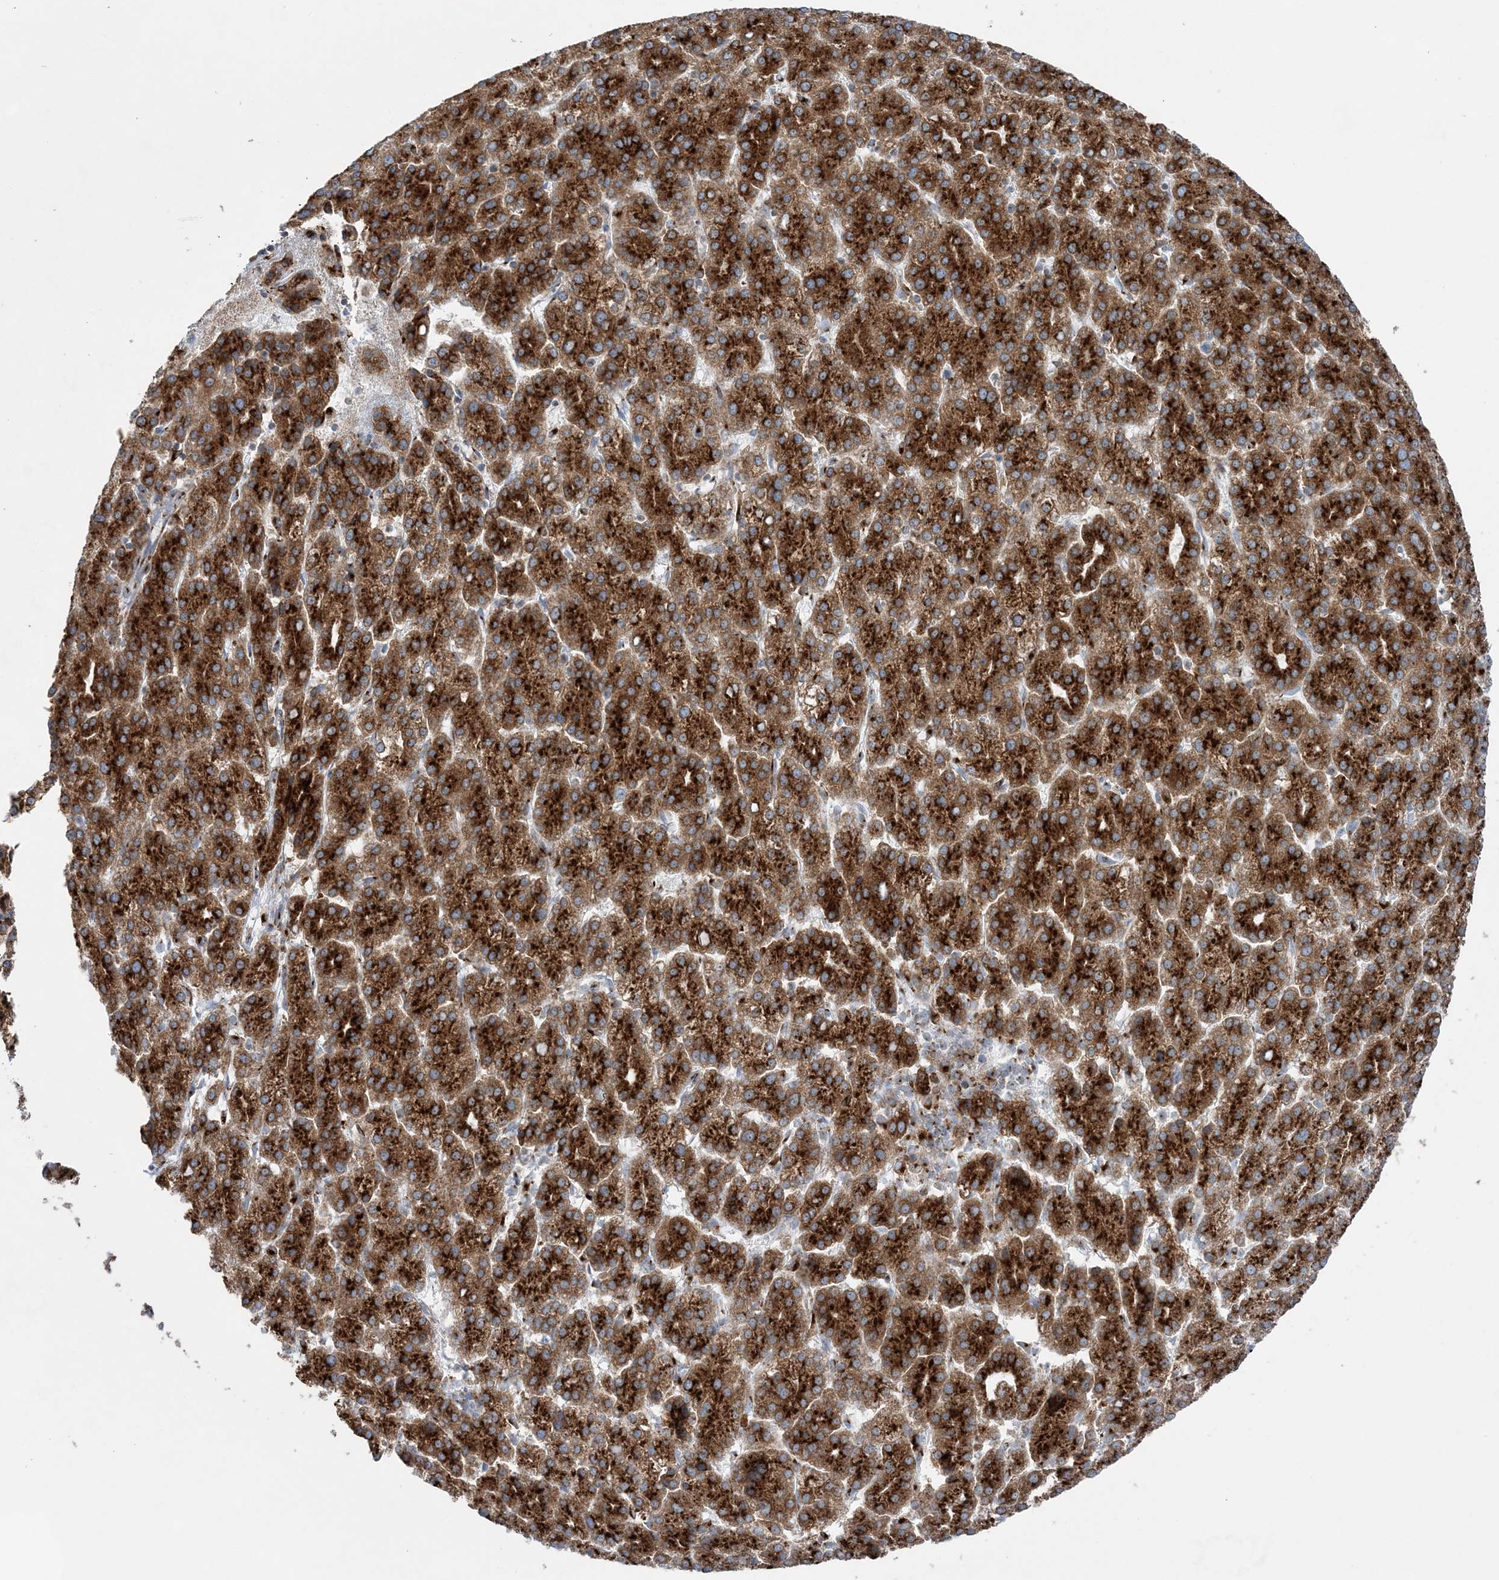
{"staining": {"intensity": "strong", "quantity": ">75%", "location": "cytoplasmic/membranous"}, "tissue": "liver cancer", "cell_type": "Tumor cells", "image_type": "cancer", "snomed": [{"axis": "morphology", "description": "Carcinoma, Hepatocellular, NOS"}, {"axis": "topography", "description": "Liver"}], "caption": "Liver cancer (hepatocellular carcinoma) was stained to show a protein in brown. There is high levels of strong cytoplasmic/membranous expression in about >75% of tumor cells.", "gene": "TMED10", "patient": {"sex": "female", "age": 58}}